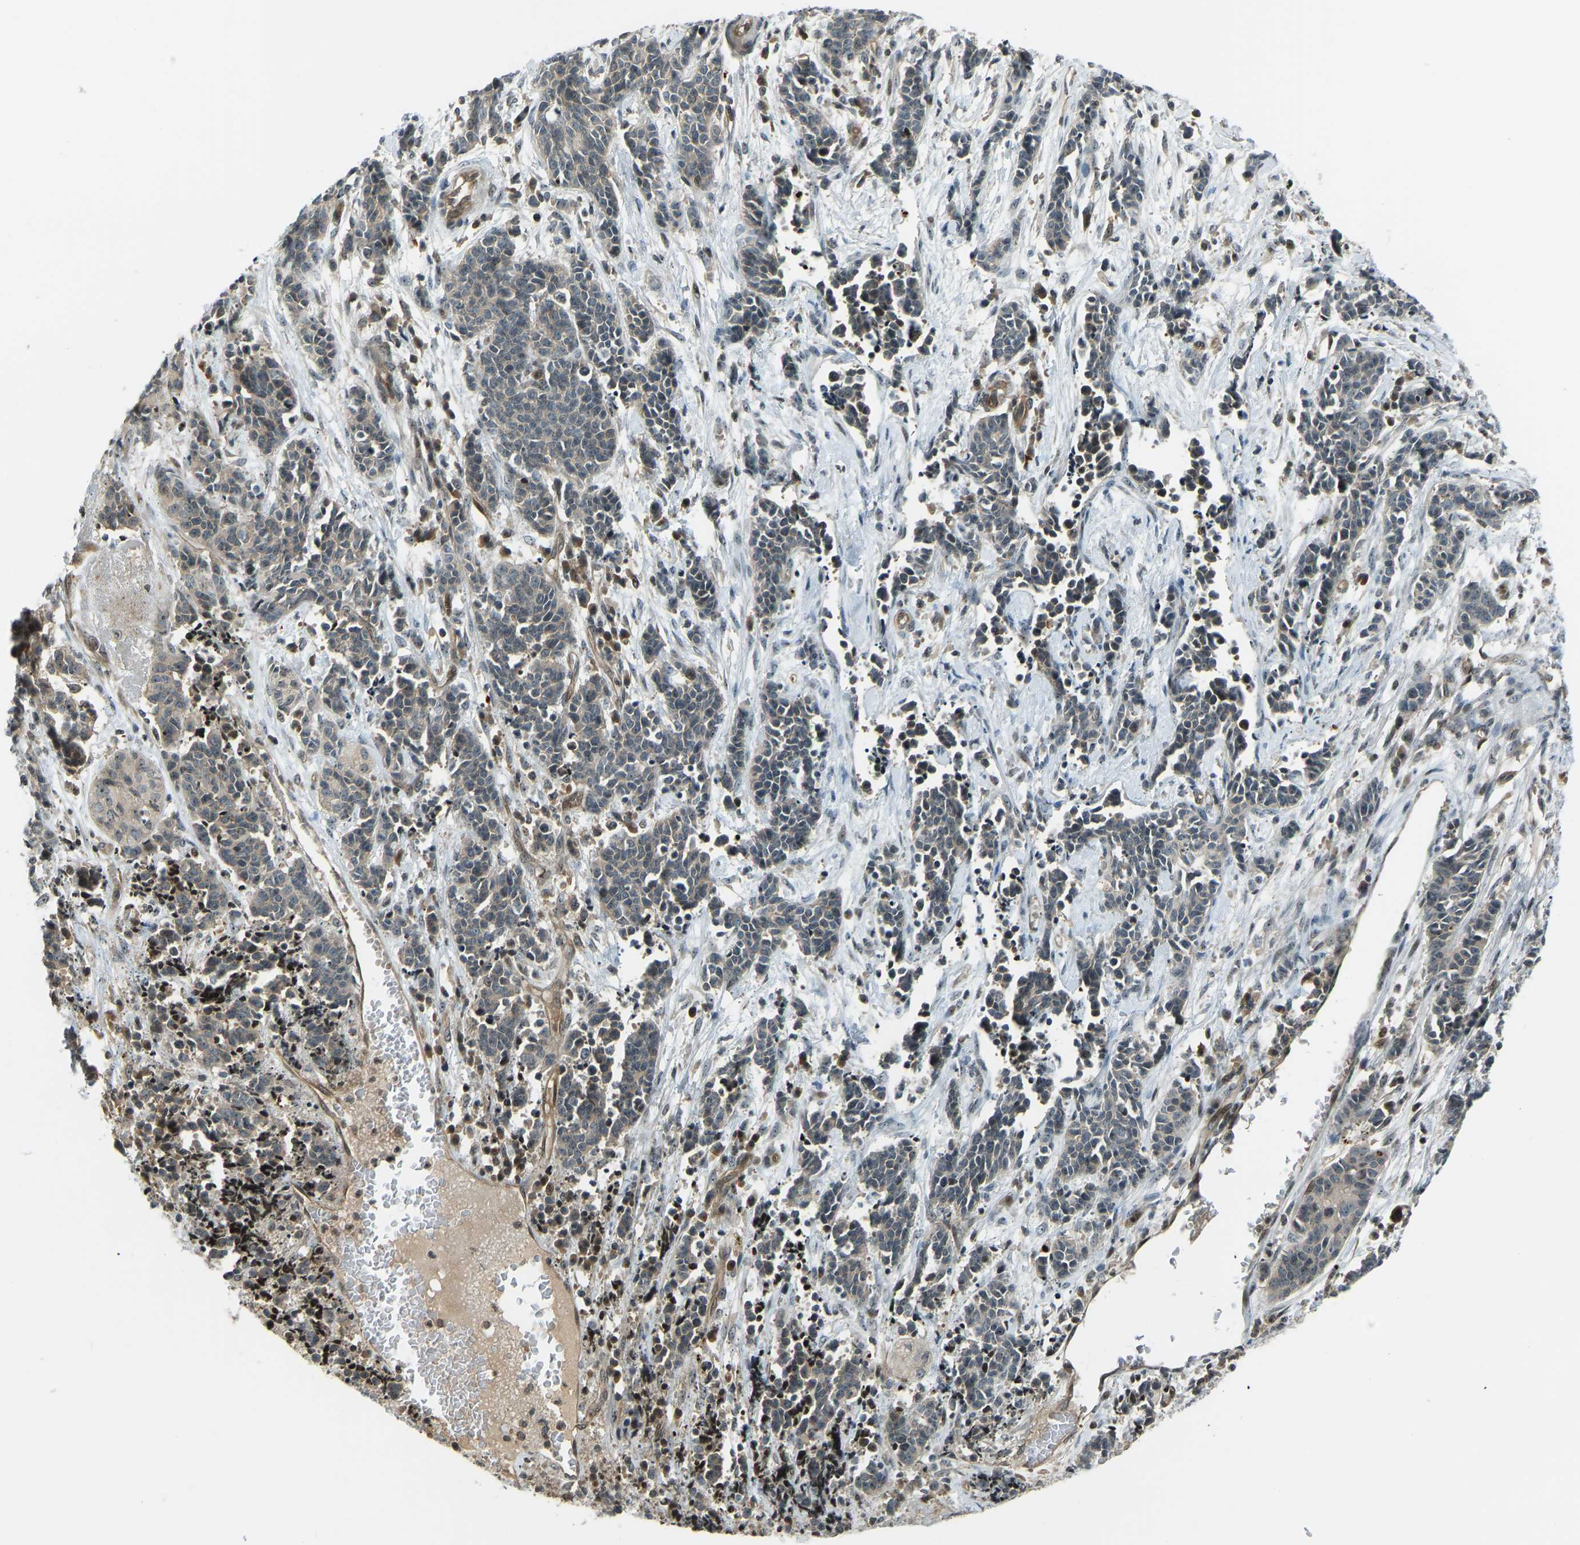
{"staining": {"intensity": "weak", "quantity": "<25%", "location": "cytoplasmic/membranous"}, "tissue": "cervical cancer", "cell_type": "Tumor cells", "image_type": "cancer", "snomed": [{"axis": "morphology", "description": "Squamous cell carcinoma, NOS"}, {"axis": "topography", "description": "Cervix"}], "caption": "Human cervical cancer stained for a protein using immunohistochemistry demonstrates no staining in tumor cells.", "gene": "SVOPL", "patient": {"sex": "female", "age": 35}}